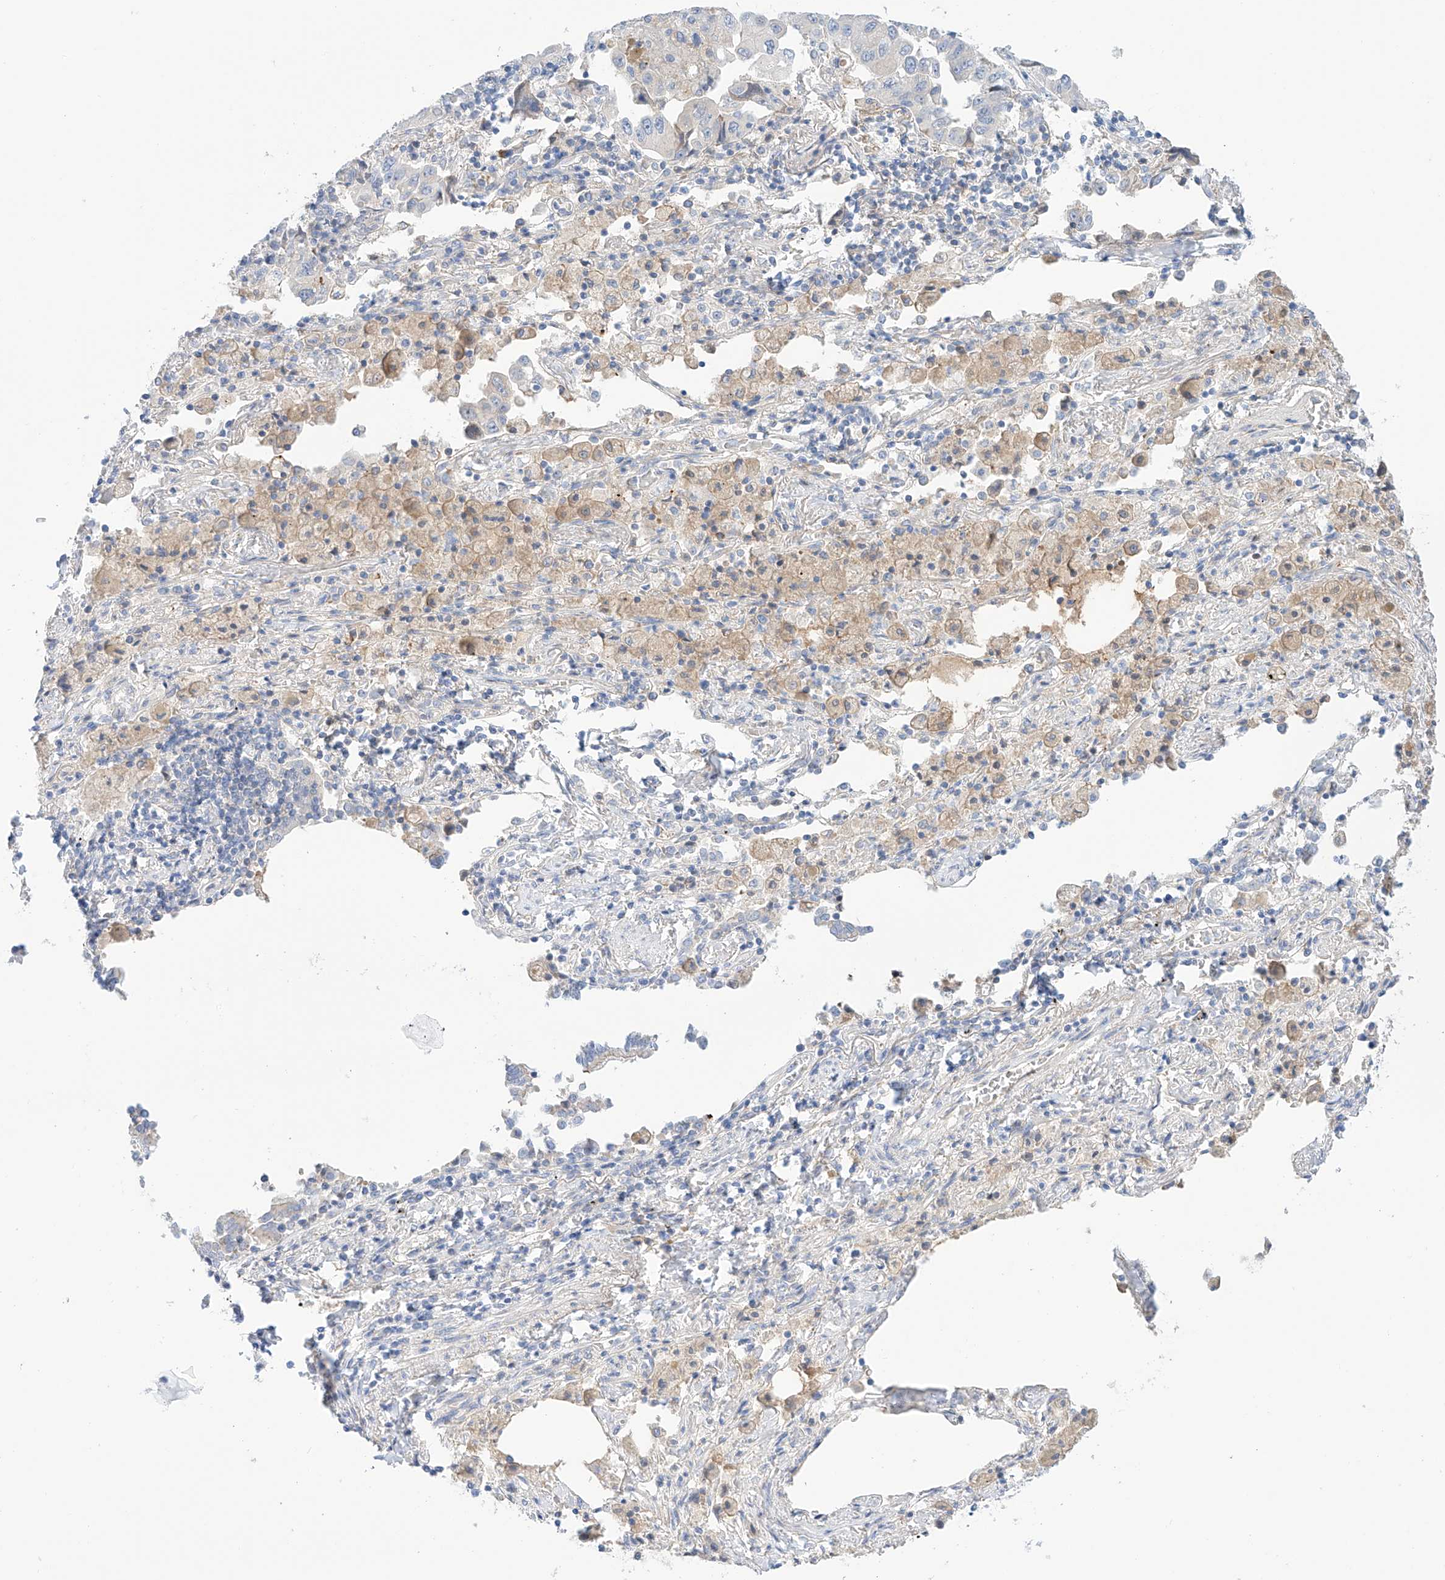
{"staining": {"intensity": "negative", "quantity": "none", "location": "none"}, "tissue": "lung cancer", "cell_type": "Tumor cells", "image_type": "cancer", "snomed": [{"axis": "morphology", "description": "Adenocarcinoma, NOS"}, {"axis": "topography", "description": "Lung"}], "caption": "High magnification brightfield microscopy of adenocarcinoma (lung) stained with DAB (3,3'-diaminobenzidine) (brown) and counterstained with hematoxylin (blue): tumor cells show no significant positivity. (Immunohistochemistry, brightfield microscopy, high magnification).", "gene": "PGGT1B", "patient": {"sex": "female", "age": 51}}